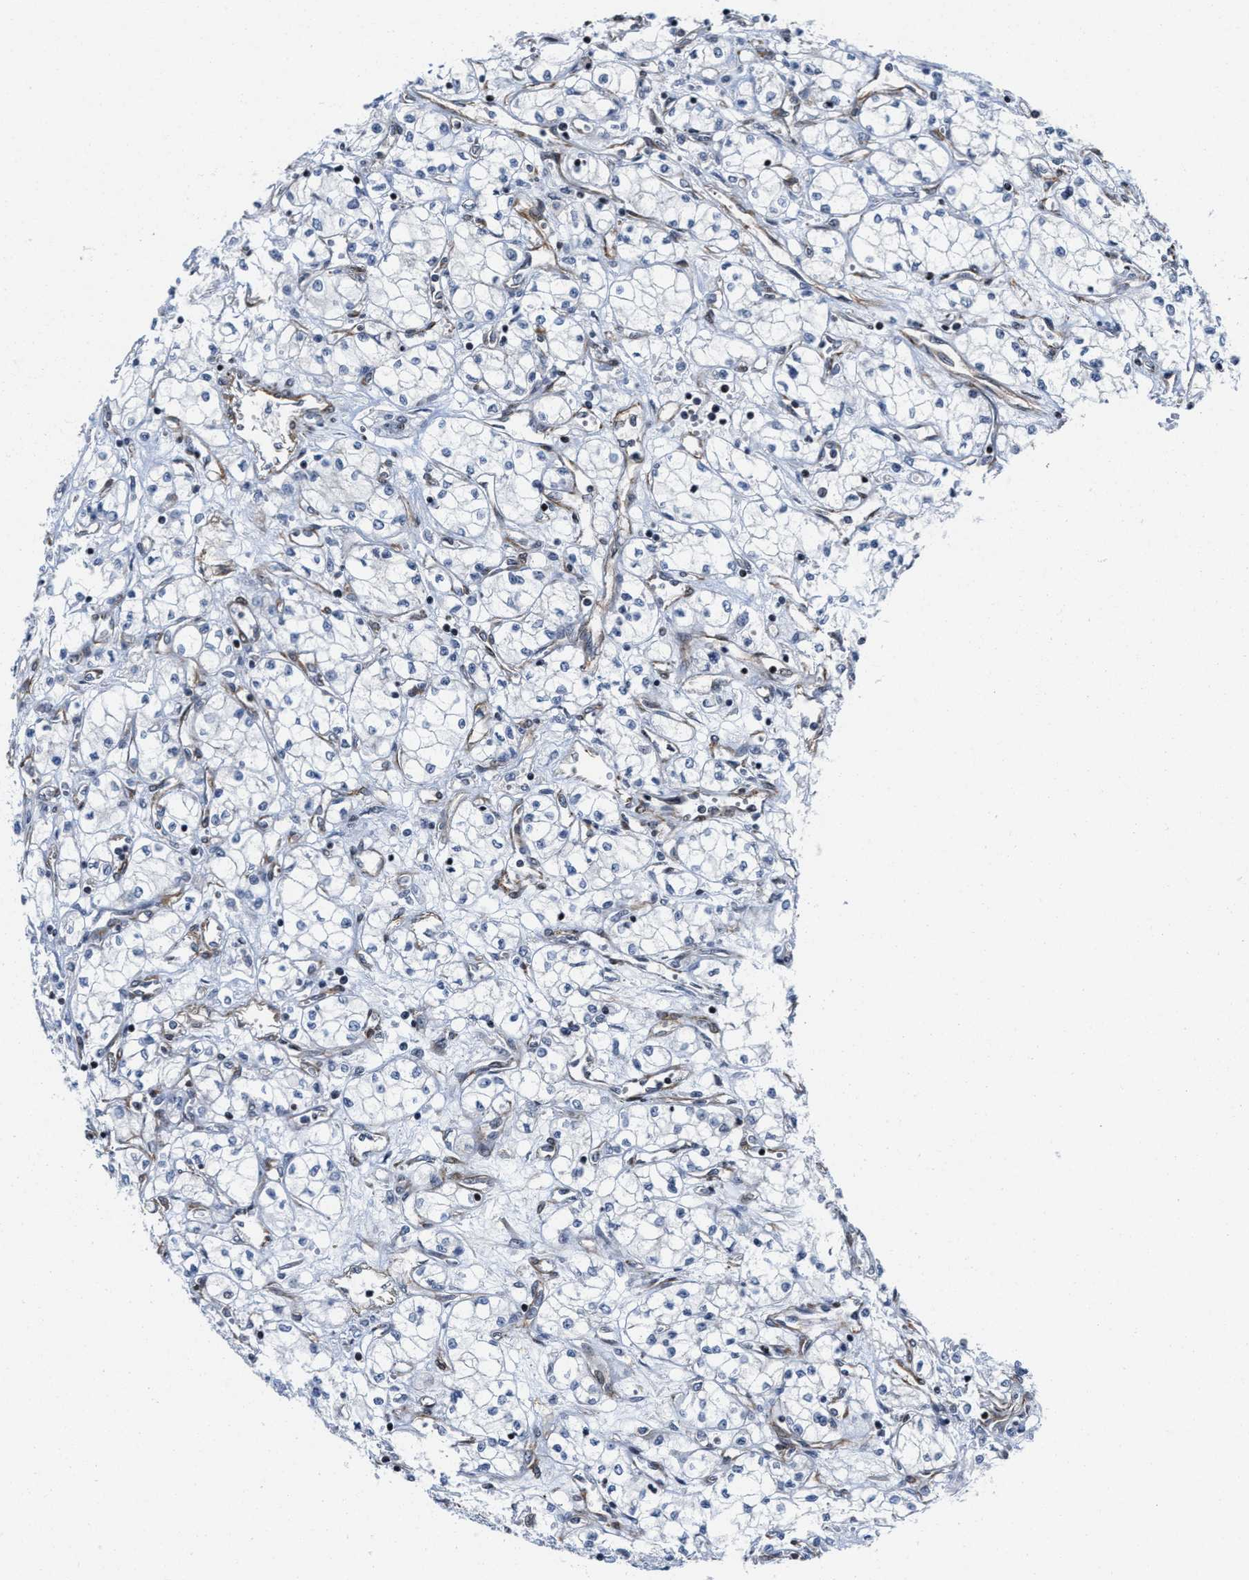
{"staining": {"intensity": "negative", "quantity": "none", "location": "none"}, "tissue": "renal cancer", "cell_type": "Tumor cells", "image_type": "cancer", "snomed": [{"axis": "morphology", "description": "Normal tissue, NOS"}, {"axis": "morphology", "description": "Adenocarcinoma, NOS"}, {"axis": "topography", "description": "Kidney"}], "caption": "Adenocarcinoma (renal) was stained to show a protein in brown. There is no significant positivity in tumor cells.", "gene": "TGFB1I1", "patient": {"sex": "male", "age": 59}}